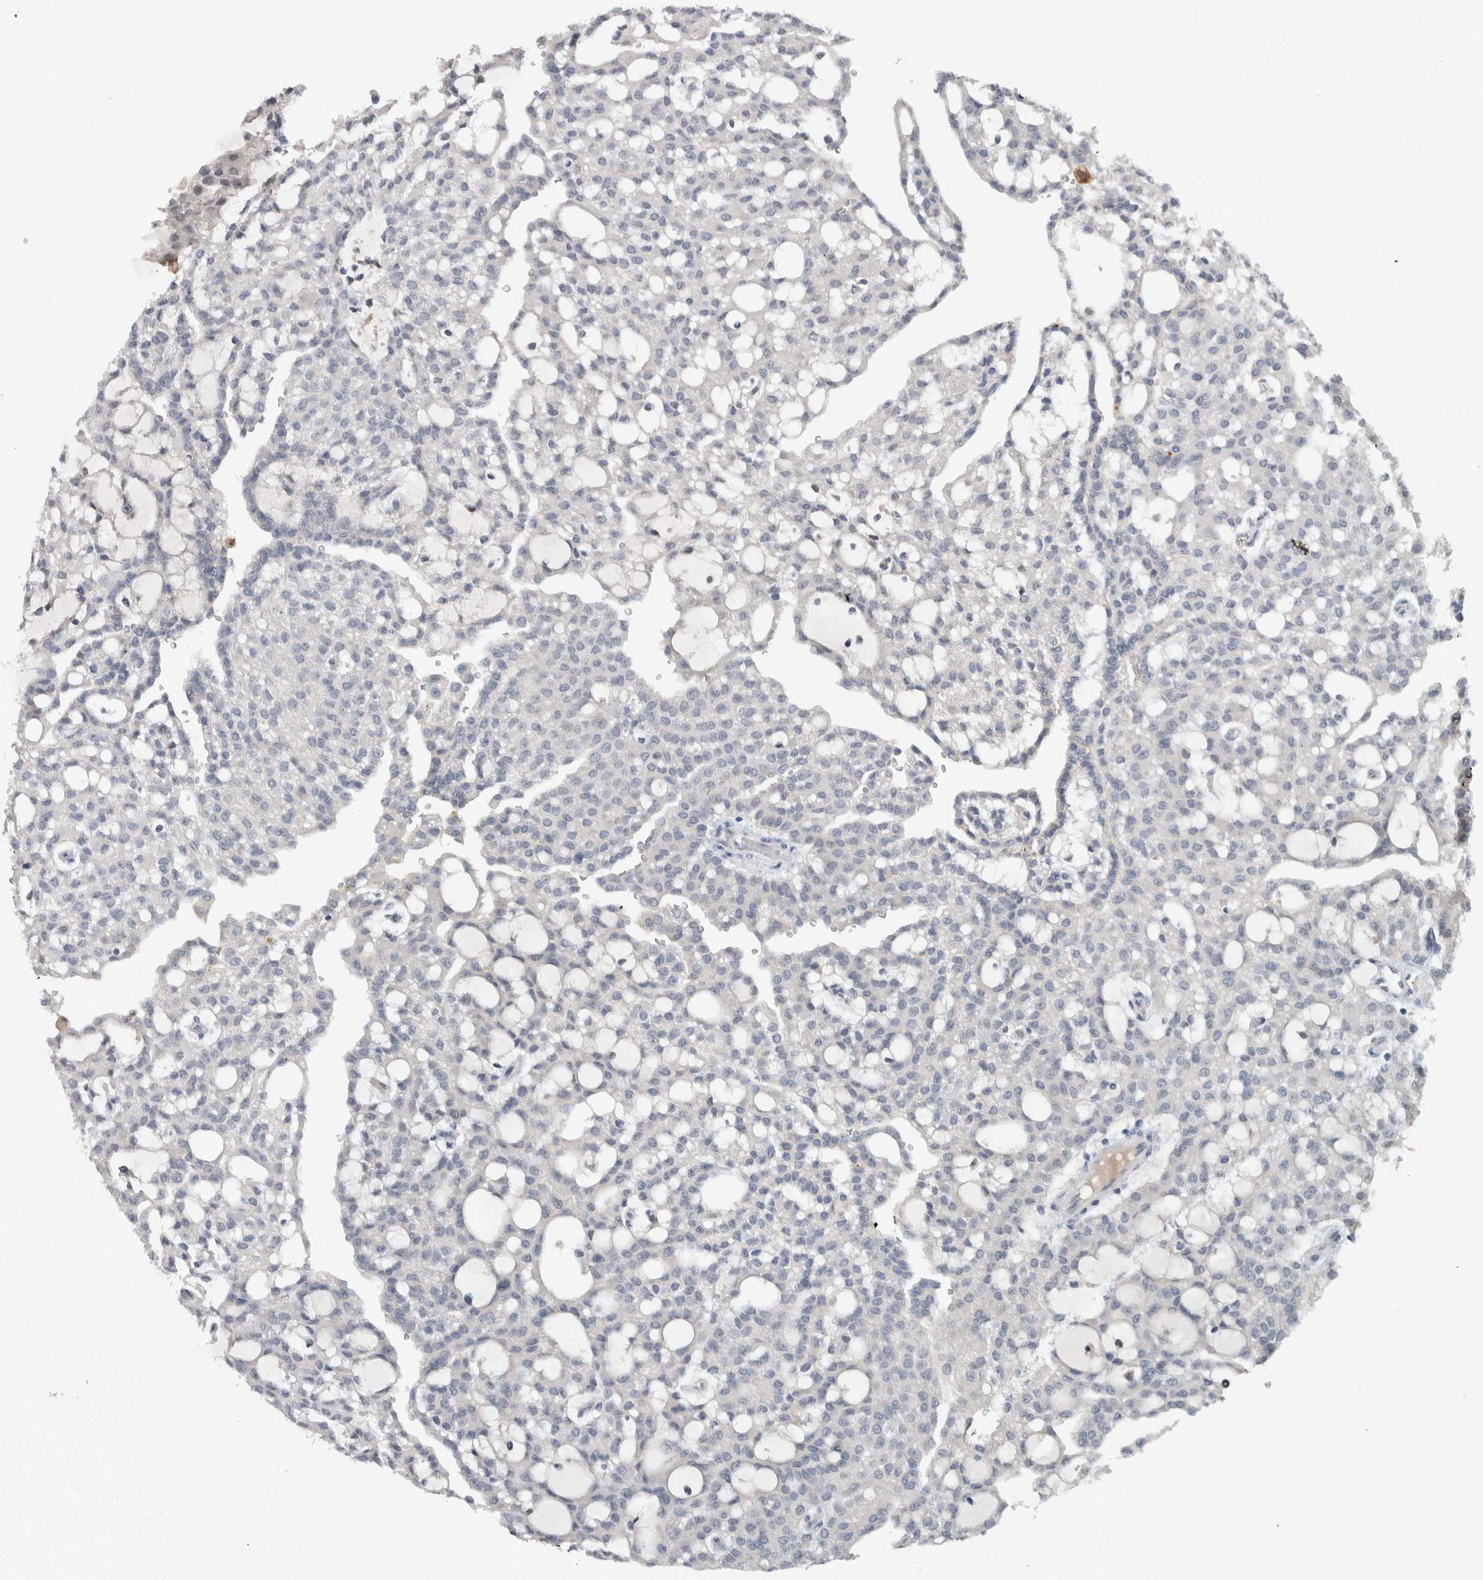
{"staining": {"intensity": "negative", "quantity": "none", "location": "none"}, "tissue": "renal cancer", "cell_type": "Tumor cells", "image_type": "cancer", "snomed": [{"axis": "morphology", "description": "Adenocarcinoma, NOS"}, {"axis": "topography", "description": "Kidney"}], "caption": "Image shows no protein positivity in tumor cells of adenocarcinoma (renal) tissue.", "gene": "PRXL2A", "patient": {"sex": "male", "age": 63}}